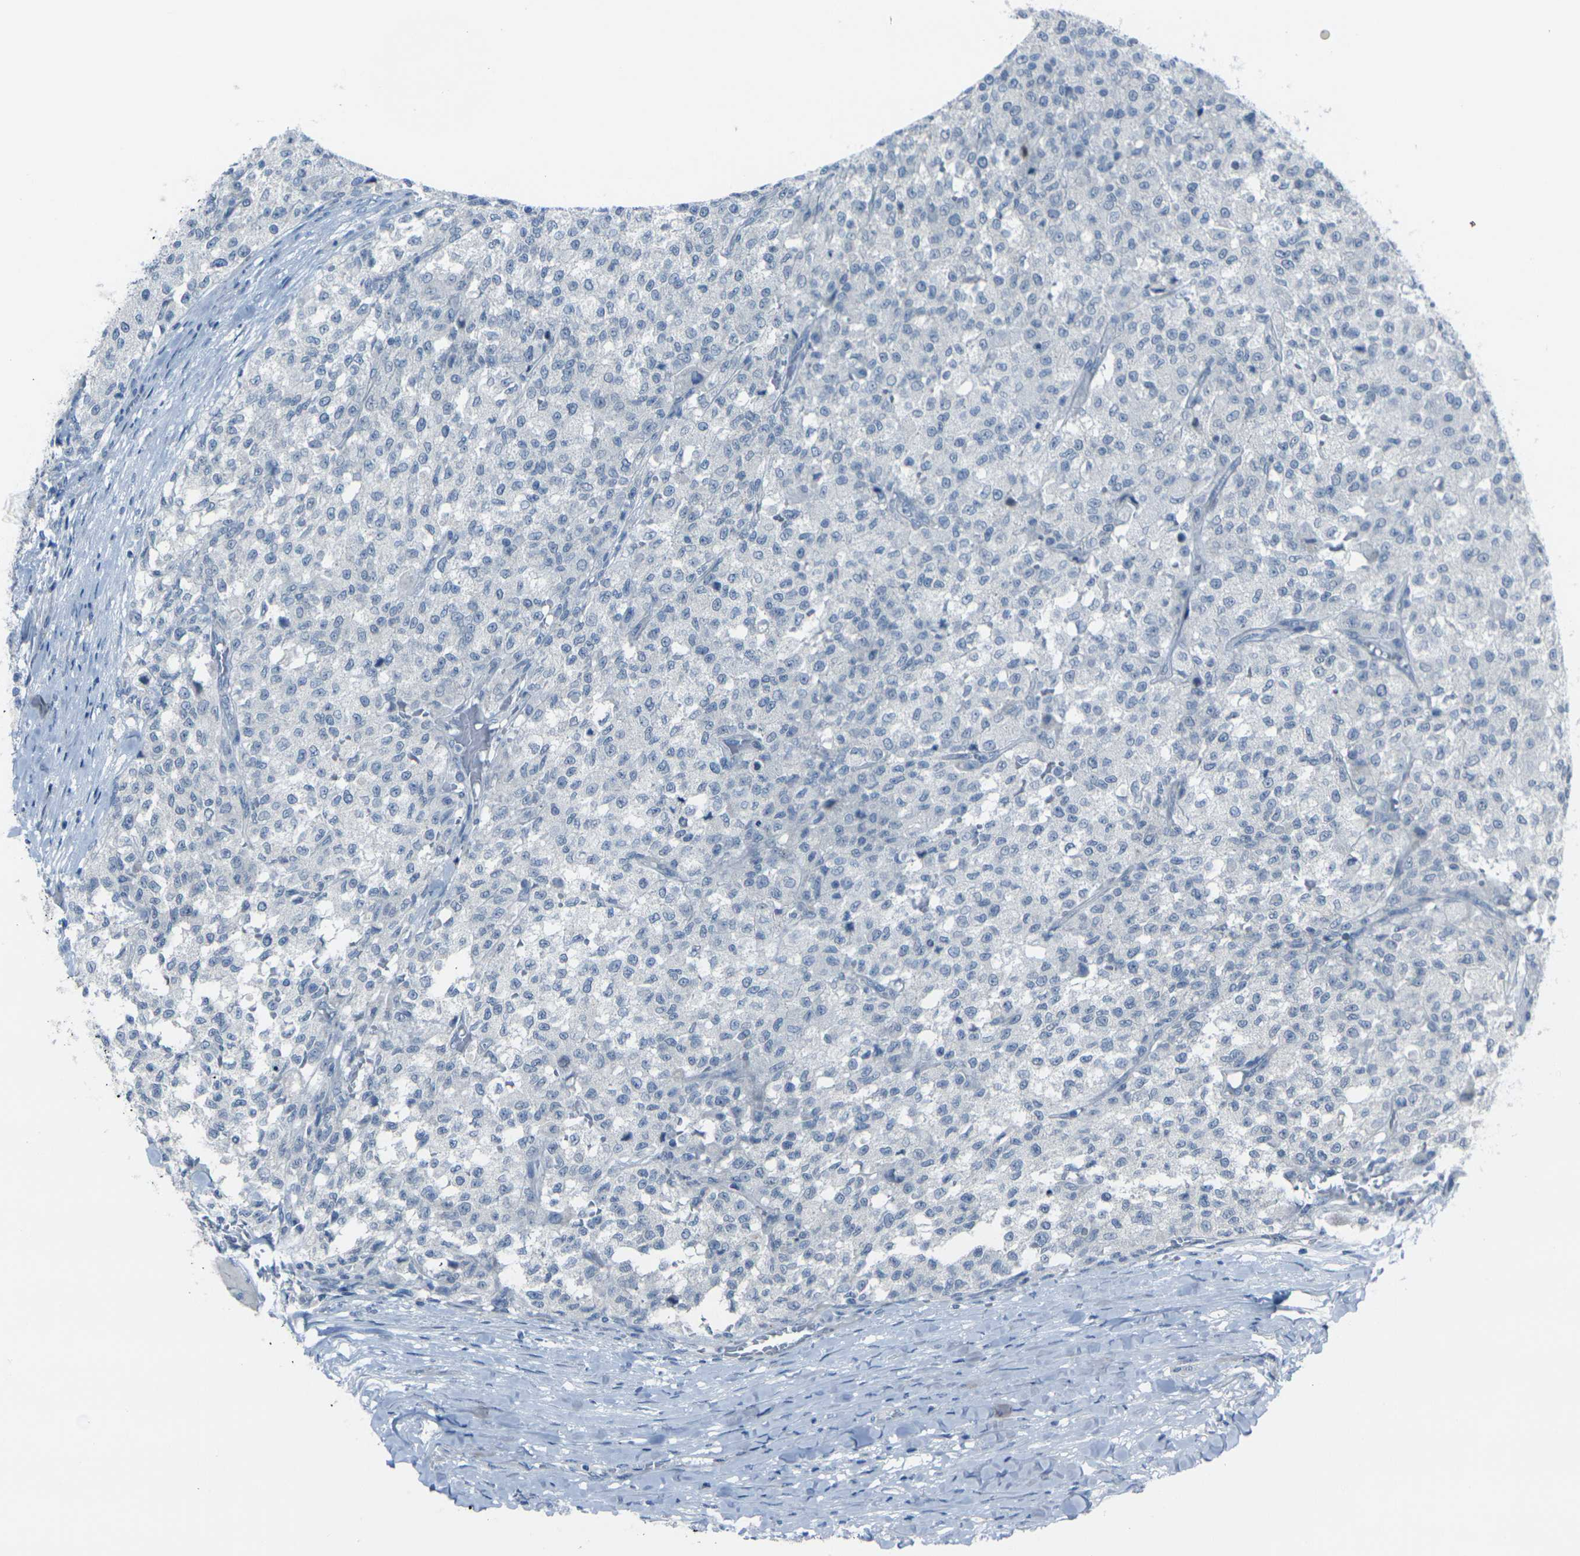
{"staining": {"intensity": "negative", "quantity": "none", "location": "none"}, "tissue": "testis cancer", "cell_type": "Tumor cells", "image_type": "cancer", "snomed": [{"axis": "morphology", "description": "Seminoma, NOS"}, {"axis": "topography", "description": "Testis"}], "caption": "Tumor cells are negative for protein expression in human testis seminoma. (DAB immunohistochemistry (IHC), high magnification).", "gene": "ANKRD46", "patient": {"sex": "male", "age": 59}}